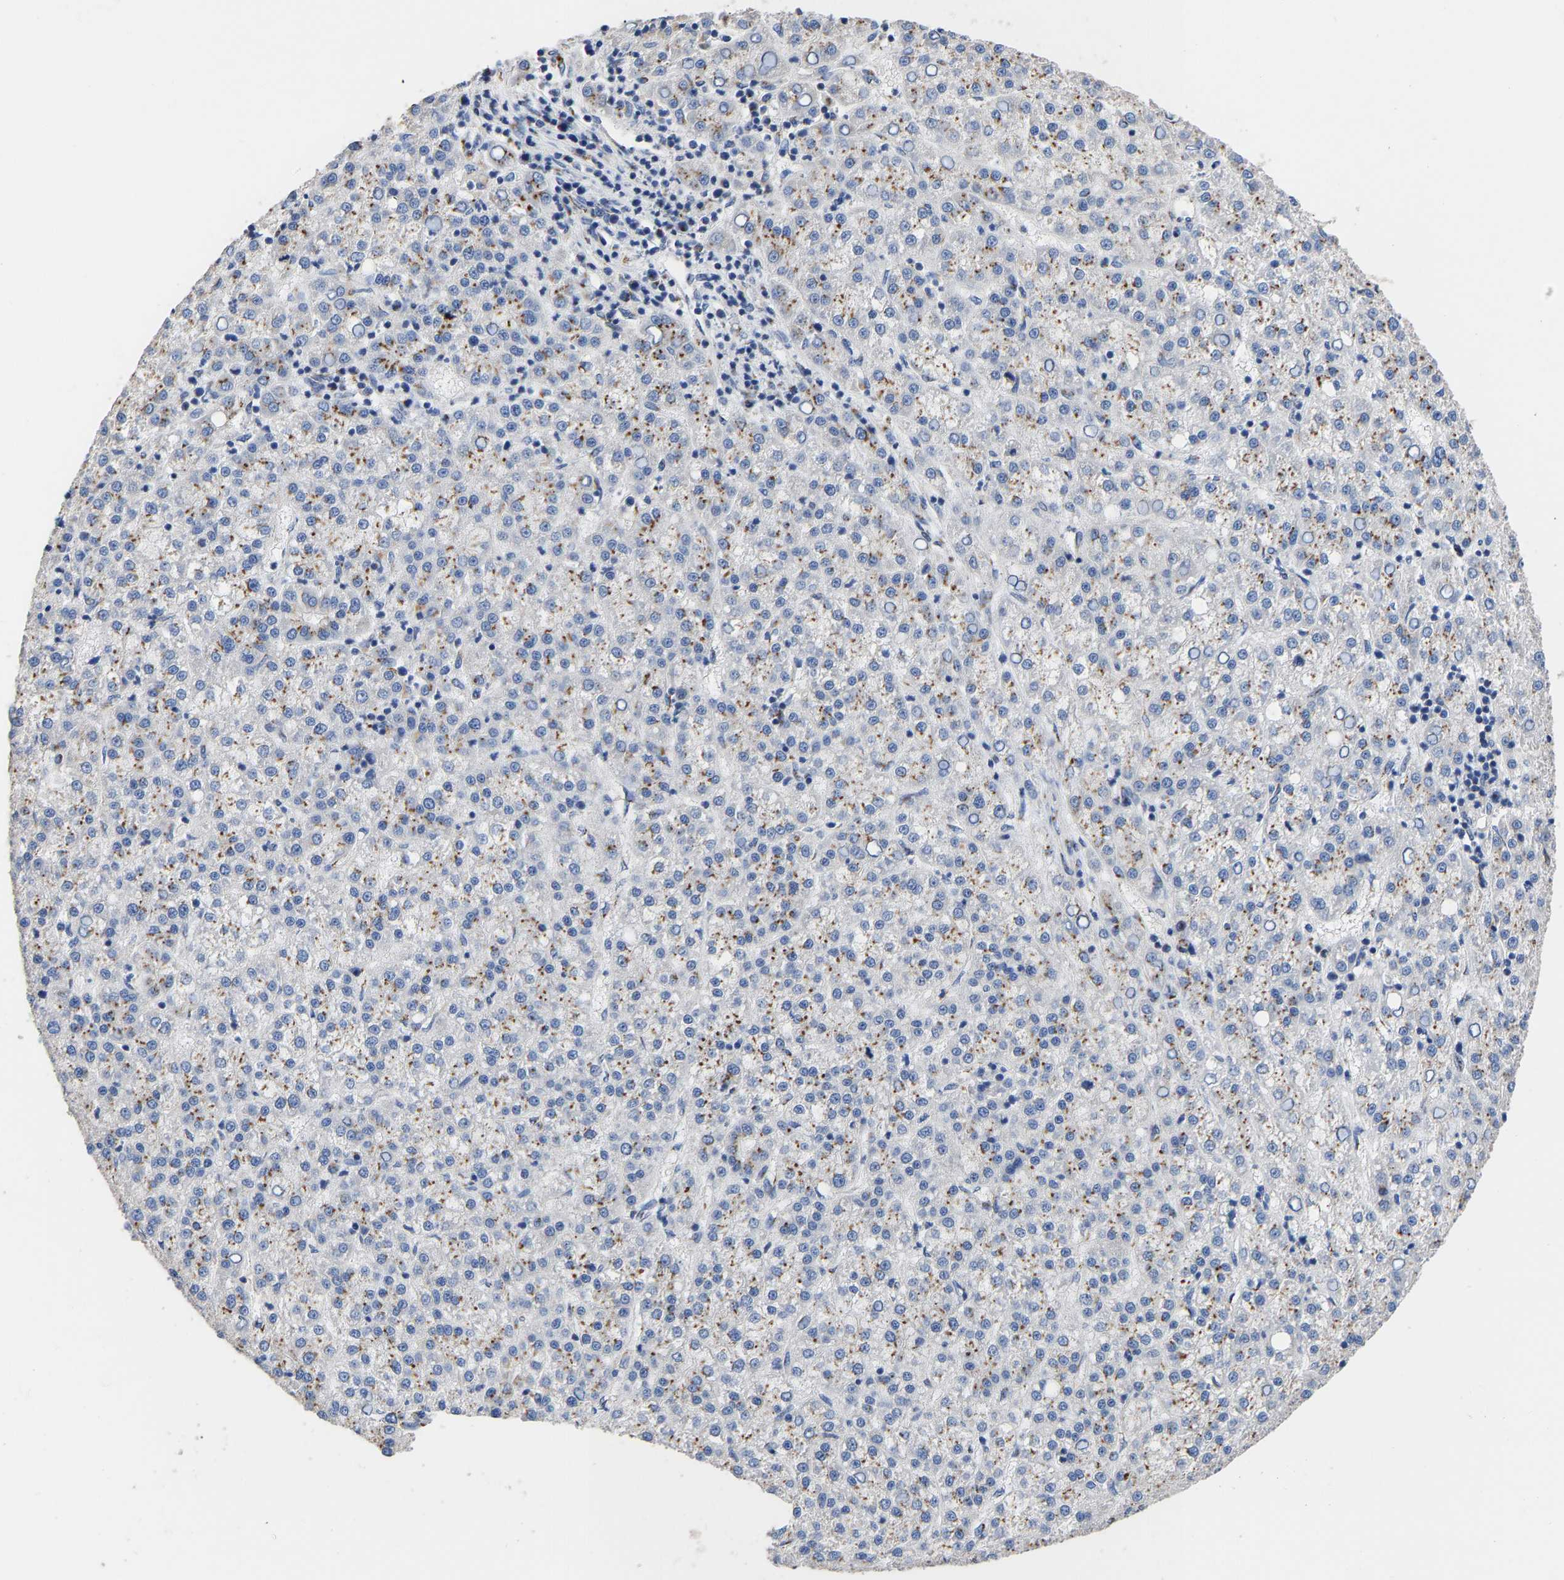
{"staining": {"intensity": "moderate", "quantity": "25%-75%", "location": "cytoplasmic/membranous"}, "tissue": "liver cancer", "cell_type": "Tumor cells", "image_type": "cancer", "snomed": [{"axis": "morphology", "description": "Carcinoma, Hepatocellular, NOS"}, {"axis": "topography", "description": "Liver"}], "caption": "Immunohistochemical staining of liver cancer reveals medium levels of moderate cytoplasmic/membranous positivity in about 25%-75% of tumor cells.", "gene": "TMEM87A", "patient": {"sex": "female", "age": 58}}